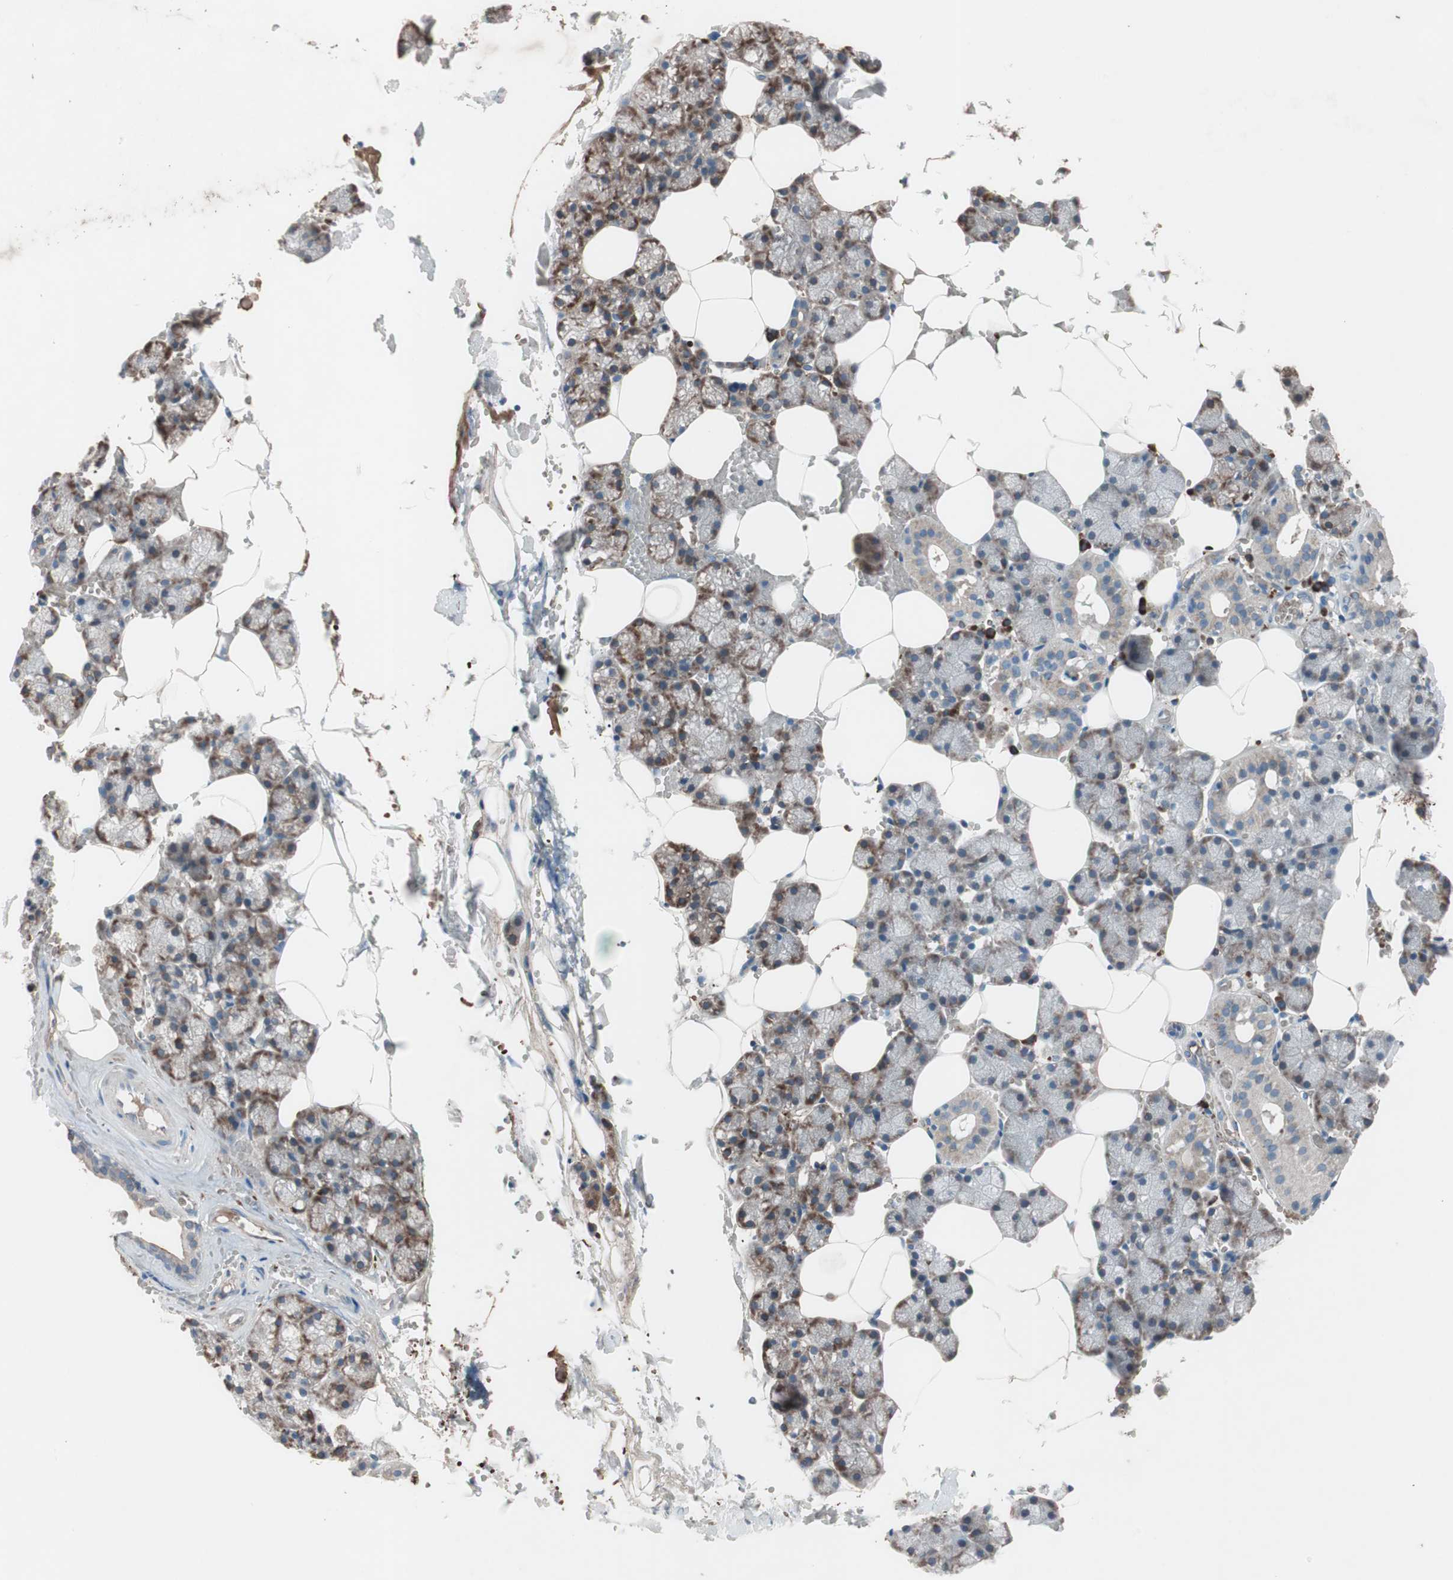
{"staining": {"intensity": "moderate", "quantity": "25%-75%", "location": "cytoplasmic/membranous"}, "tissue": "salivary gland", "cell_type": "Glandular cells", "image_type": "normal", "snomed": [{"axis": "morphology", "description": "Normal tissue, NOS"}, {"axis": "topography", "description": "Salivary gland"}], "caption": "IHC (DAB) staining of normal salivary gland displays moderate cytoplasmic/membranous protein staining in about 25%-75% of glandular cells. (brown staining indicates protein expression, while blue staining denotes nuclei).", "gene": "GRB7", "patient": {"sex": "male", "age": 62}}